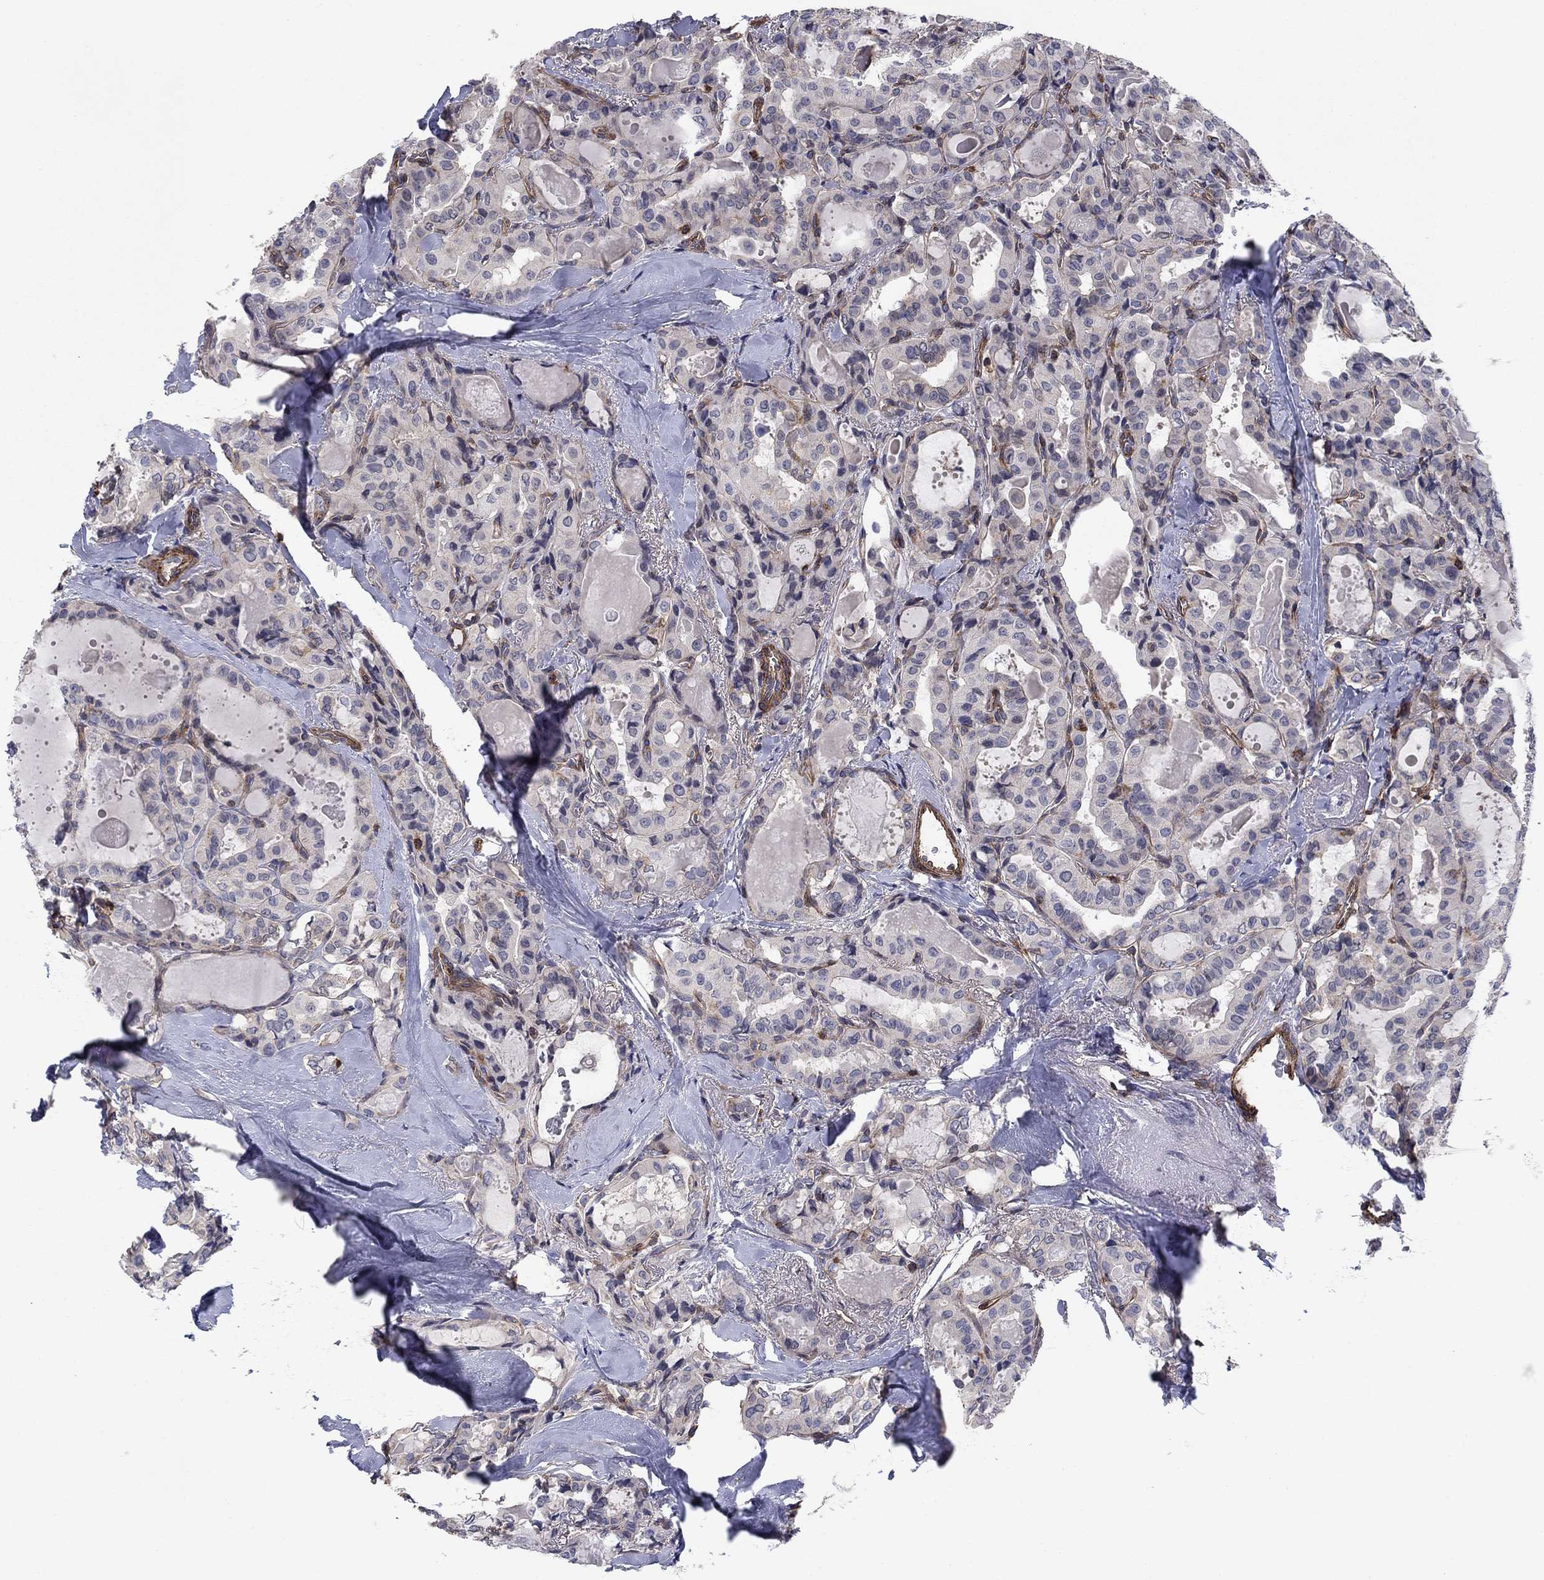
{"staining": {"intensity": "negative", "quantity": "none", "location": "none"}, "tissue": "thyroid cancer", "cell_type": "Tumor cells", "image_type": "cancer", "snomed": [{"axis": "morphology", "description": "Papillary adenocarcinoma, NOS"}, {"axis": "topography", "description": "Thyroid gland"}], "caption": "High power microscopy photomicrograph of an immunohistochemistry image of papillary adenocarcinoma (thyroid), revealing no significant positivity in tumor cells. (DAB IHC, high magnification).", "gene": "PSD4", "patient": {"sex": "female", "age": 41}}